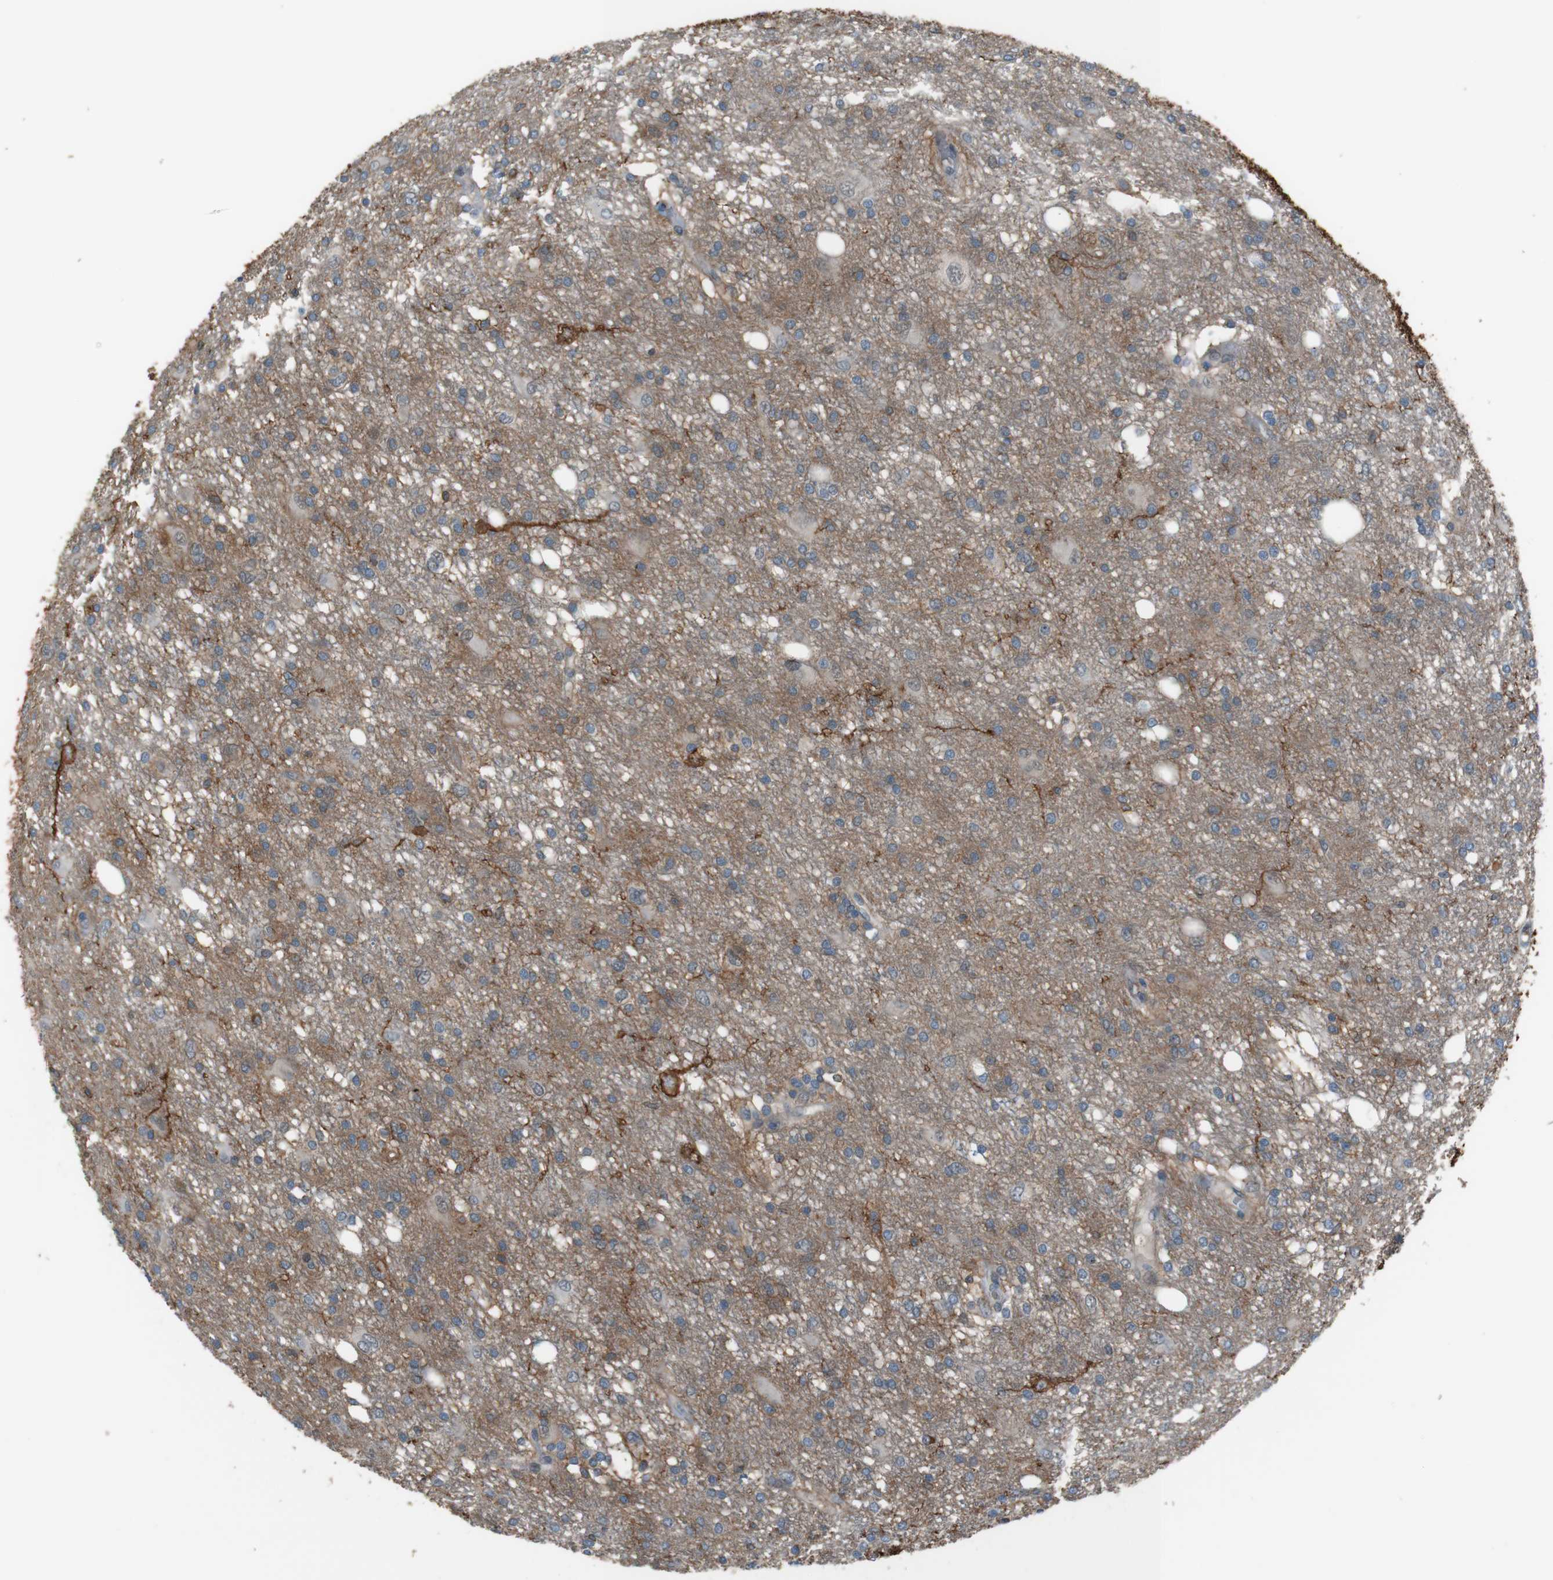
{"staining": {"intensity": "strong", "quantity": "<25%", "location": "cytoplasmic/membranous"}, "tissue": "glioma", "cell_type": "Tumor cells", "image_type": "cancer", "snomed": [{"axis": "morphology", "description": "Glioma, malignant, High grade"}, {"axis": "topography", "description": "Brain"}], "caption": "Immunohistochemistry histopathology image of glioma stained for a protein (brown), which exhibits medium levels of strong cytoplasmic/membranous staining in approximately <25% of tumor cells.", "gene": "ATP2B1", "patient": {"sex": "female", "age": 59}}